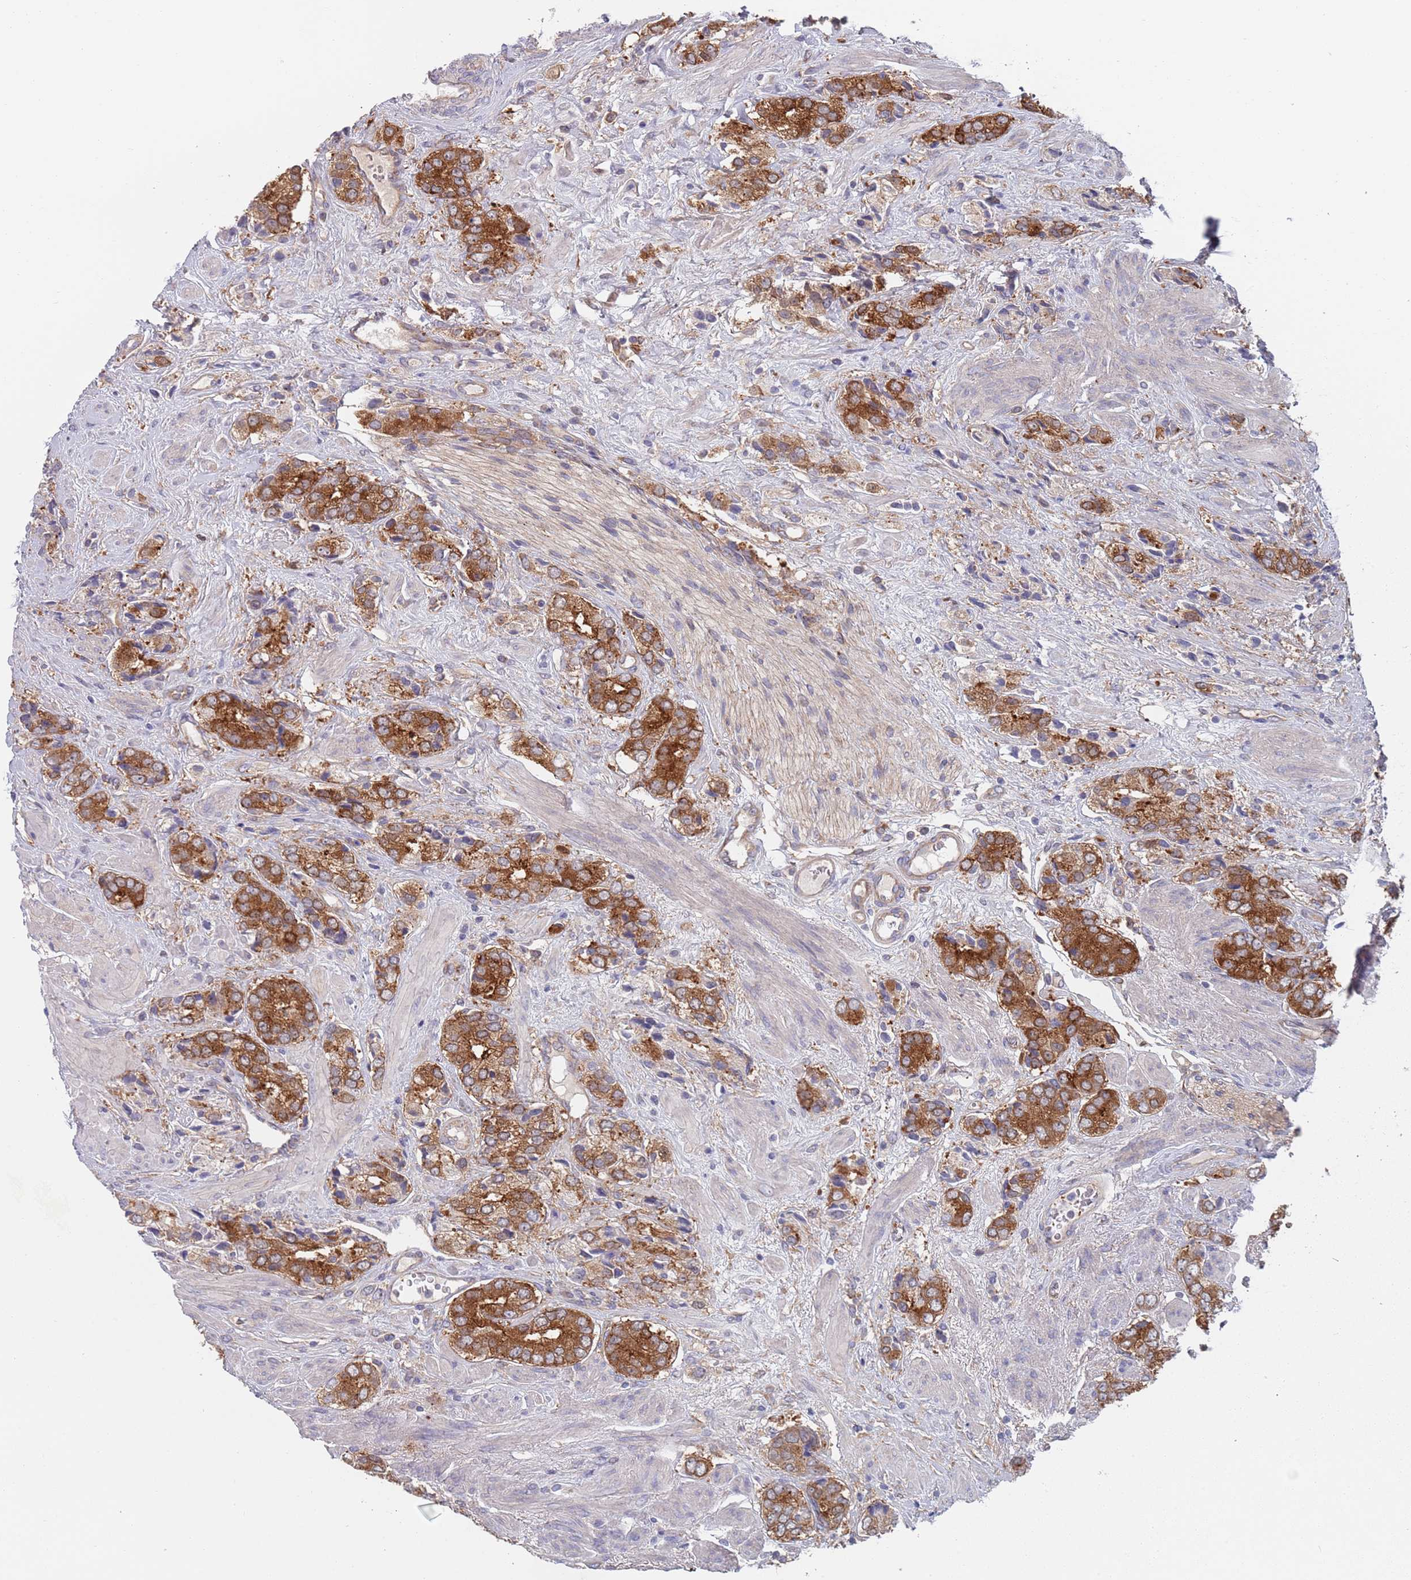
{"staining": {"intensity": "strong", "quantity": ">75%", "location": "cytoplasmic/membranous"}, "tissue": "prostate cancer", "cell_type": "Tumor cells", "image_type": "cancer", "snomed": [{"axis": "morphology", "description": "Adenocarcinoma, High grade"}, {"axis": "topography", "description": "Prostate and seminal vesicle, NOS"}], "caption": "Prostate adenocarcinoma (high-grade) was stained to show a protein in brown. There is high levels of strong cytoplasmic/membranous positivity in approximately >75% of tumor cells. The staining was performed using DAB (3,3'-diaminobenzidine), with brown indicating positive protein expression. Nuclei are stained blue with hematoxylin.", "gene": "APPL2", "patient": {"sex": "male", "age": 64}}